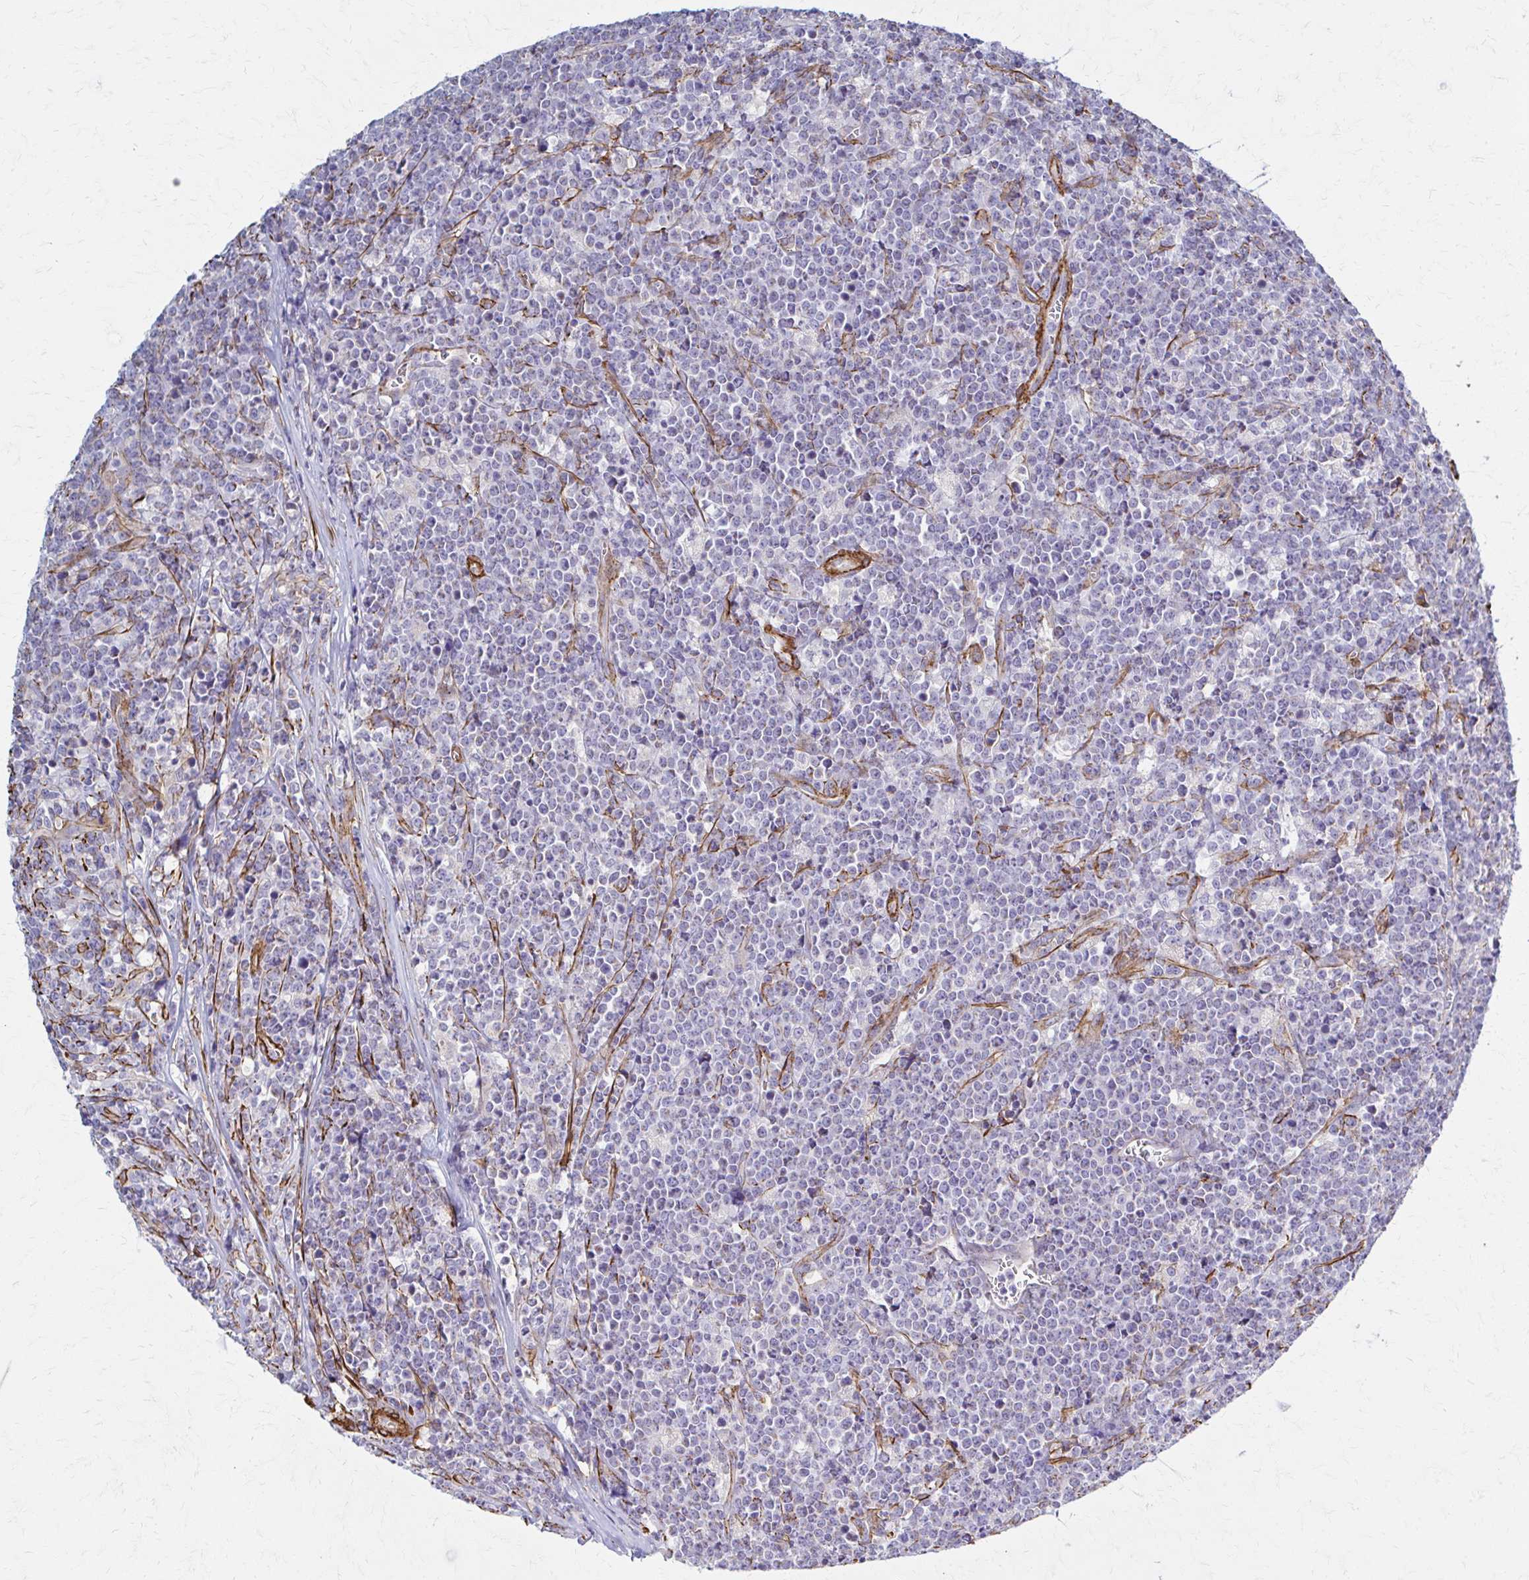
{"staining": {"intensity": "negative", "quantity": "none", "location": "none"}, "tissue": "lymphoma", "cell_type": "Tumor cells", "image_type": "cancer", "snomed": [{"axis": "morphology", "description": "Malignant lymphoma, non-Hodgkin's type, High grade"}, {"axis": "topography", "description": "Small intestine"}], "caption": "DAB (3,3'-diaminobenzidine) immunohistochemical staining of lymphoma demonstrates no significant staining in tumor cells.", "gene": "TIMMDC1", "patient": {"sex": "female", "age": 56}}